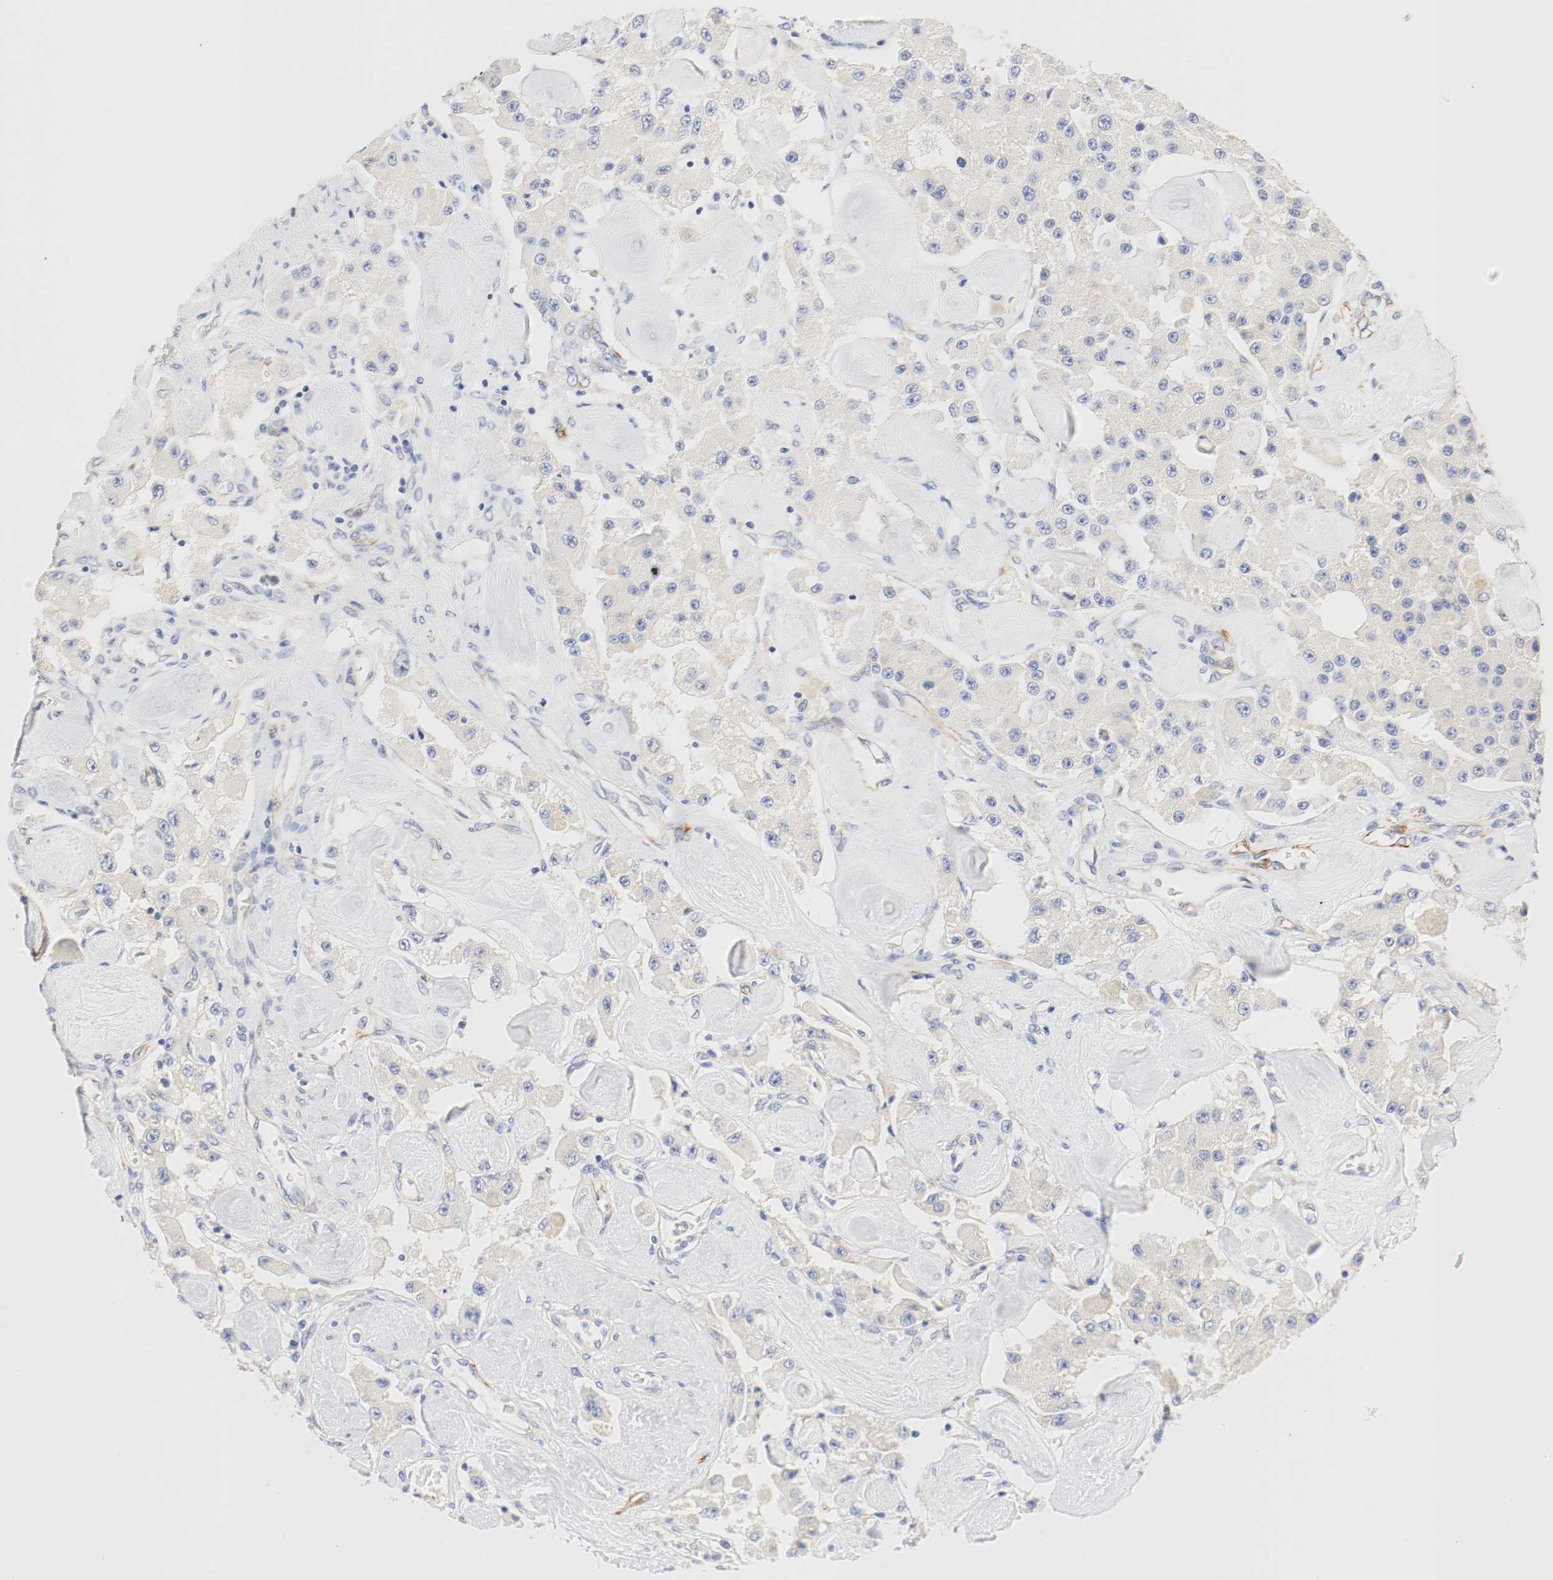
{"staining": {"intensity": "weak", "quantity": "25%-75%", "location": "cytoplasmic/membranous"}, "tissue": "carcinoid", "cell_type": "Tumor cells", "image_type": "cancer", "snomed": [{"axis": "morphology", "description": "Carcinoid, malignant, NOS"}, {"axis": "topography", "description": "Pancreas"}], "caption": "This micrograph shows malignant carcinoid stained with IHC to label a protein in brown. The cytoplasmic/membranous of tumor cells show weak positivity for the protein. Nuclei are counter-stained blue.", "gene": "GIT1", "patient": {"sex": "male", "age": 41}}